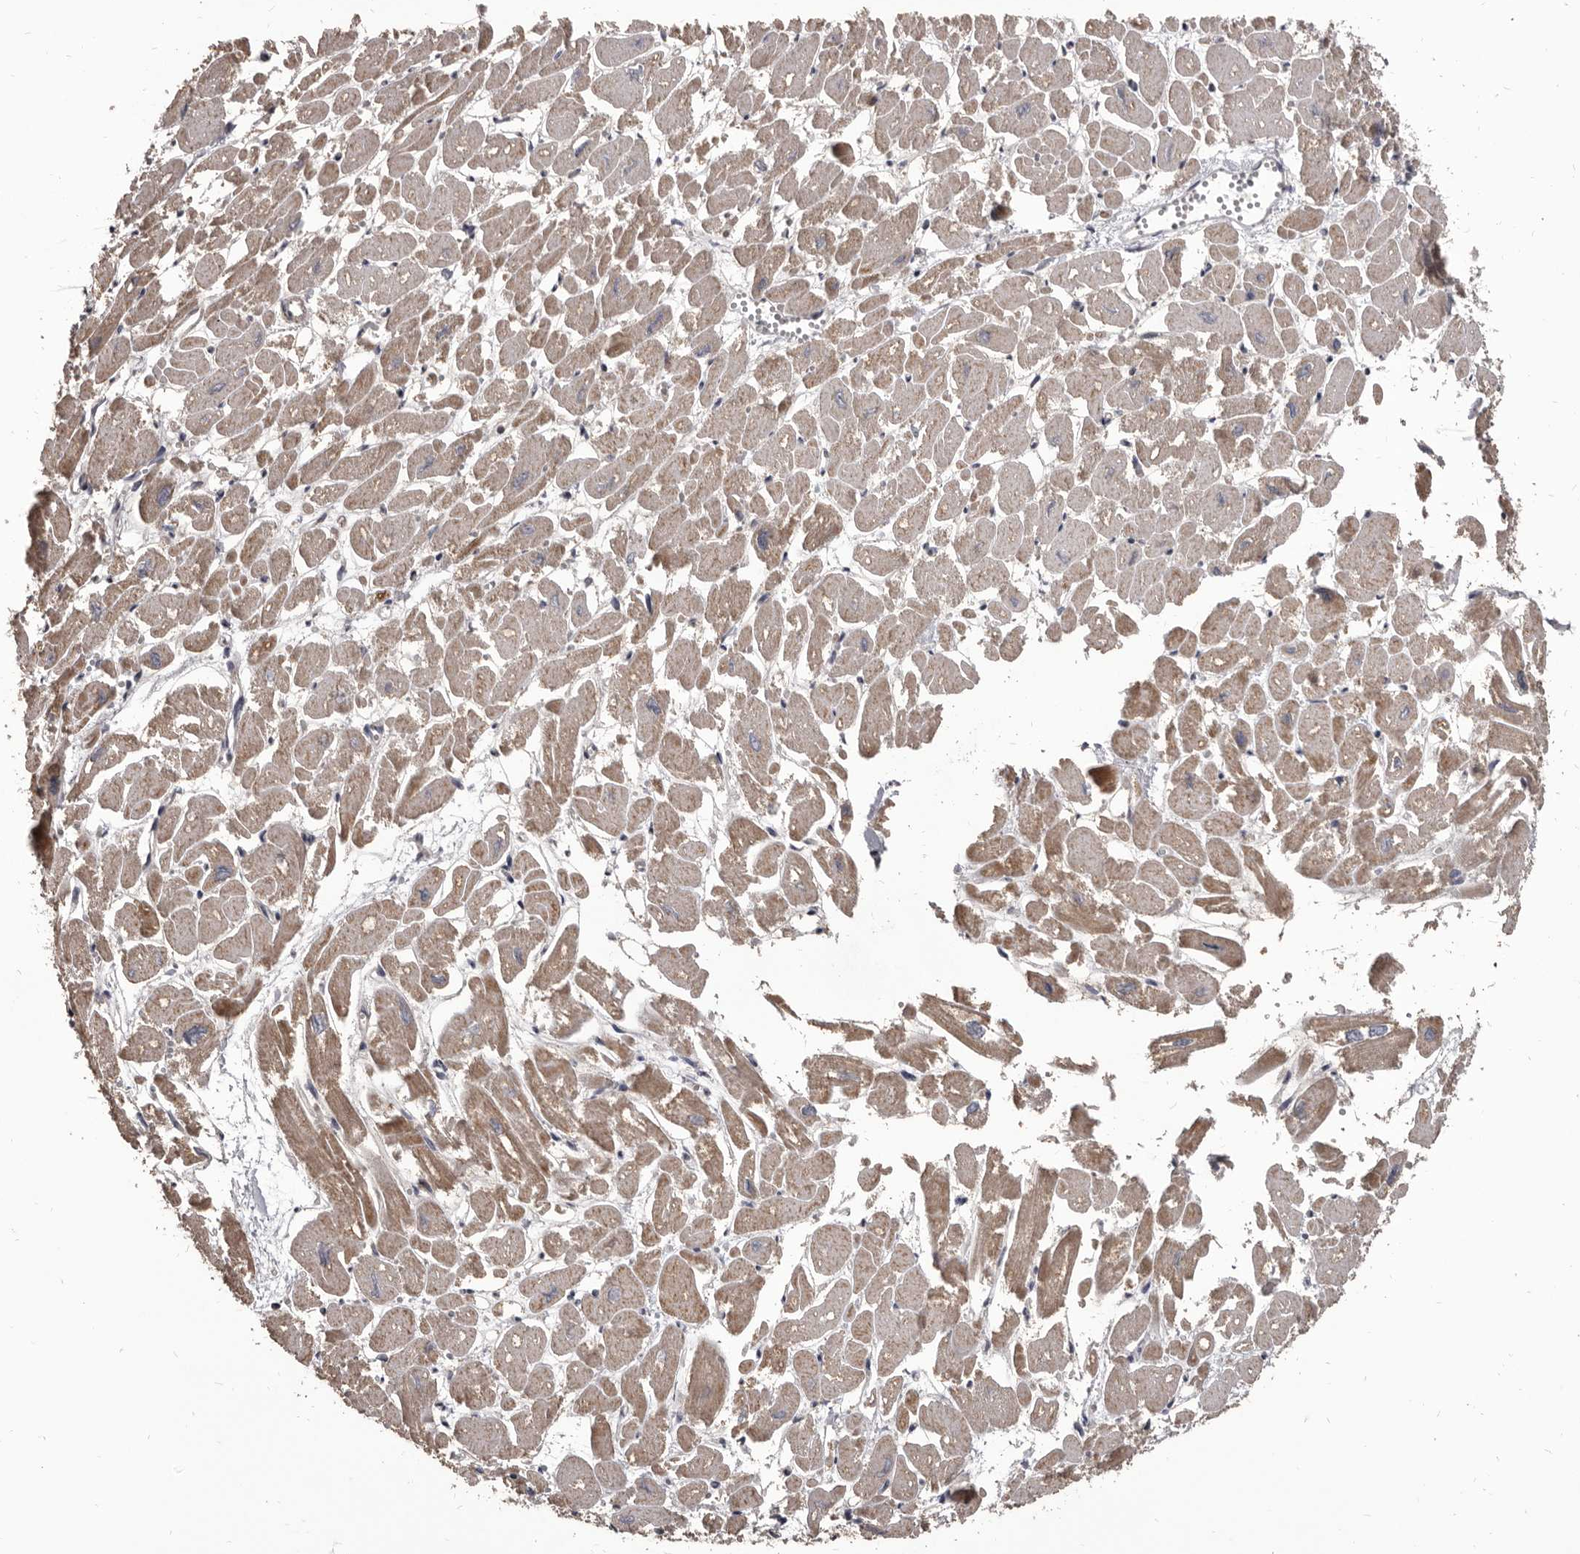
{"staining": {"intensity": "weak", "quantity": ">75%", "location": "cytoplasmic/membranous"}, "tissue": "heart muscle", "cell_type": "Cardiomyocytes", "image_type": "normal", "snomed": [{"axis": "morphology", "description": "Normal tissue, NOS"}, {"axis": "topography", "description": "Heart"}], "caption": "DAB immunohistochemical staining of unremarkable human heart muscle displays weak cytoplasmic/membranous protein positivity in about >75% of cardiomyocytes.", "gene": "MAP3K14", "patient": {"sex": "male", "age": 54}}